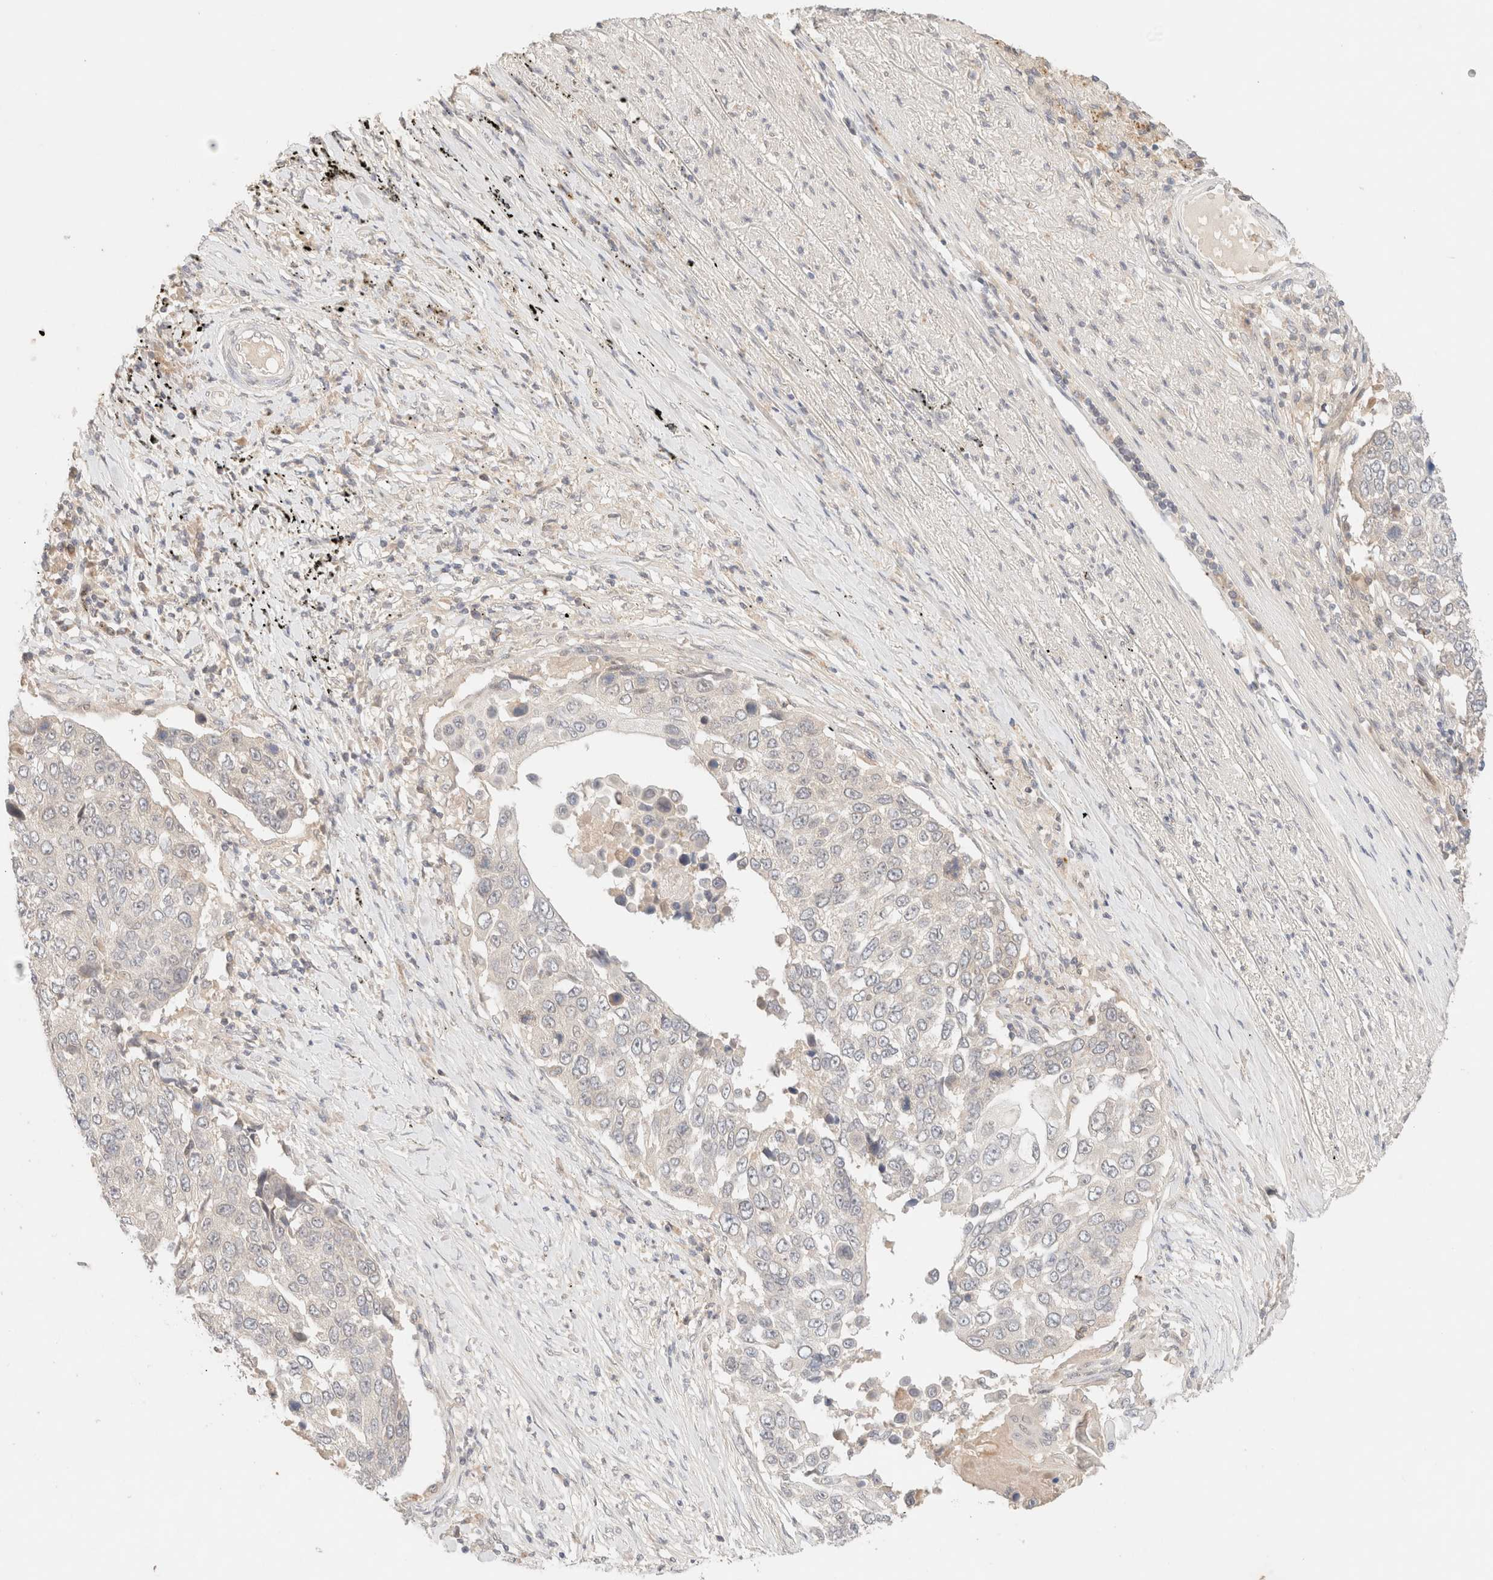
{"staining": {"intensity": "negative", "quantity": "none", "location": "none"}, "tissue": "lung cancer", "cell_type": "Tumor cells", "image_type": "cancer", "snomed": [{"axis": "morphology", "description": "Squamous cell carcinoma, NOS"}, {"axis": "topography", "description": "Lung"}], "caption": "Immunohistochemistry (IHC) of lung cancer (squamous cell carcinoma) displays no staining in tumor cells.", "gene": "SARM1", "patient": {"sex": "male", "age": 66}}